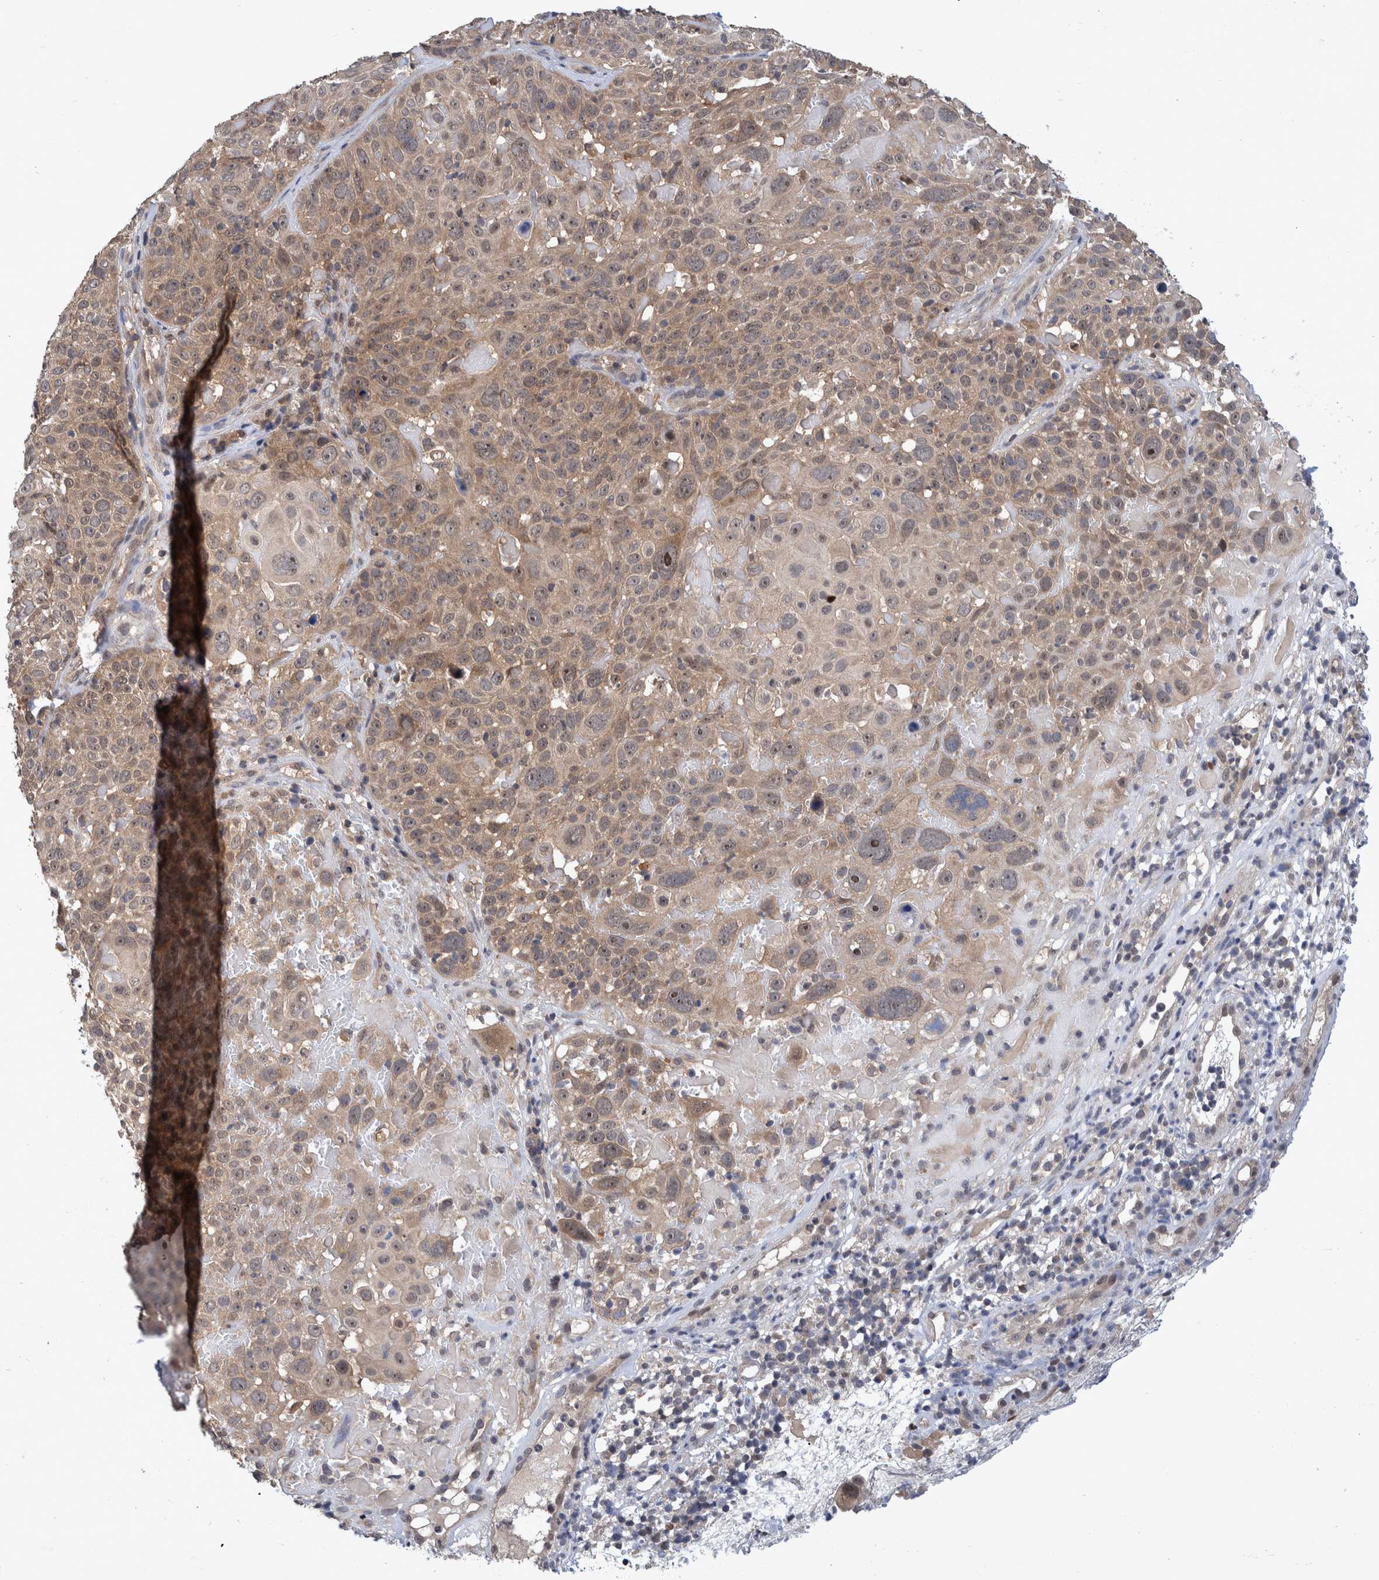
{"staining": {"intensity": "weak", "quantity": ">75%", "location": "cytoplasmic/membranous,nuclear"}, "tissue": "cervical cancer", "cell_type": "Tumor cells", "image_type": "cancer", "snomed": [{"axis": "morphology", "description": "Squamous cell carcinoma, NOS"}, {"axis": "topography", "description": "Cervix"}], "caption": "Cervical cancer (squamous cell carcinoma) stained for a protein (brown) demonstrates weak cytoplasmic/membranous and nuclear positive staining in about >75% of tumor cells.", "gene": "PLPBP", "patient": {"sex": "female", "age": 74}}